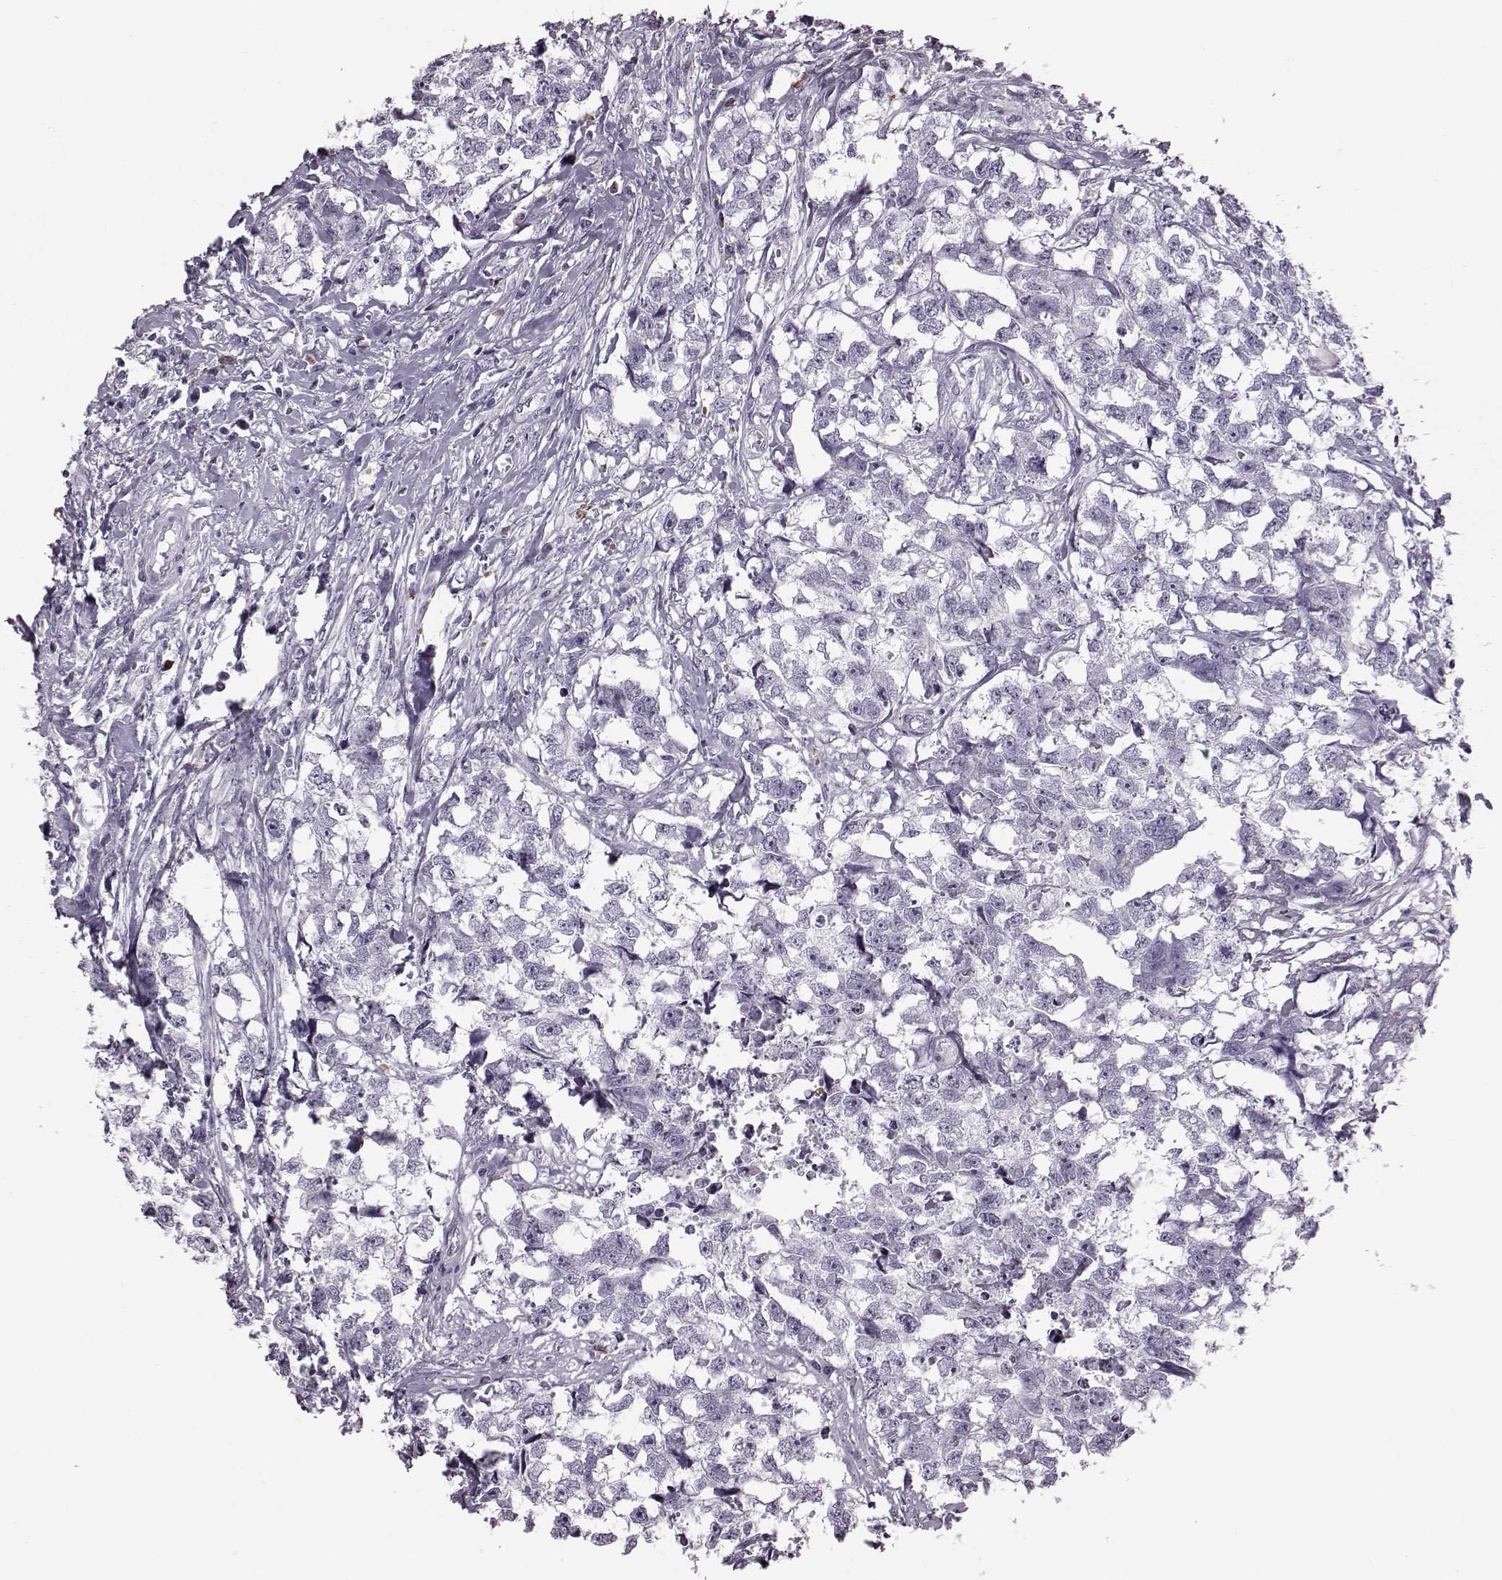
{"staining": {"intensity": "negative", "quantity": "none", "location": "none"}, "tissue": "testis cancer", "cell_type": "Tumor cells", "image_type": "cancer", "snomed": [{"axis": "morphology", "description": "Carcinoma, Embryonal, NOS"}, {"axis": "morphology", "description": "Teratoma, malignant, NOS"}, {"axis": "topography", "description": "Testis"}], "caption": "Tumor cells show no significant protein expression in testis cancer (malignant teratoma).", "gene": "JSRP1", "patient": {"sex": "male", "age": 44}}